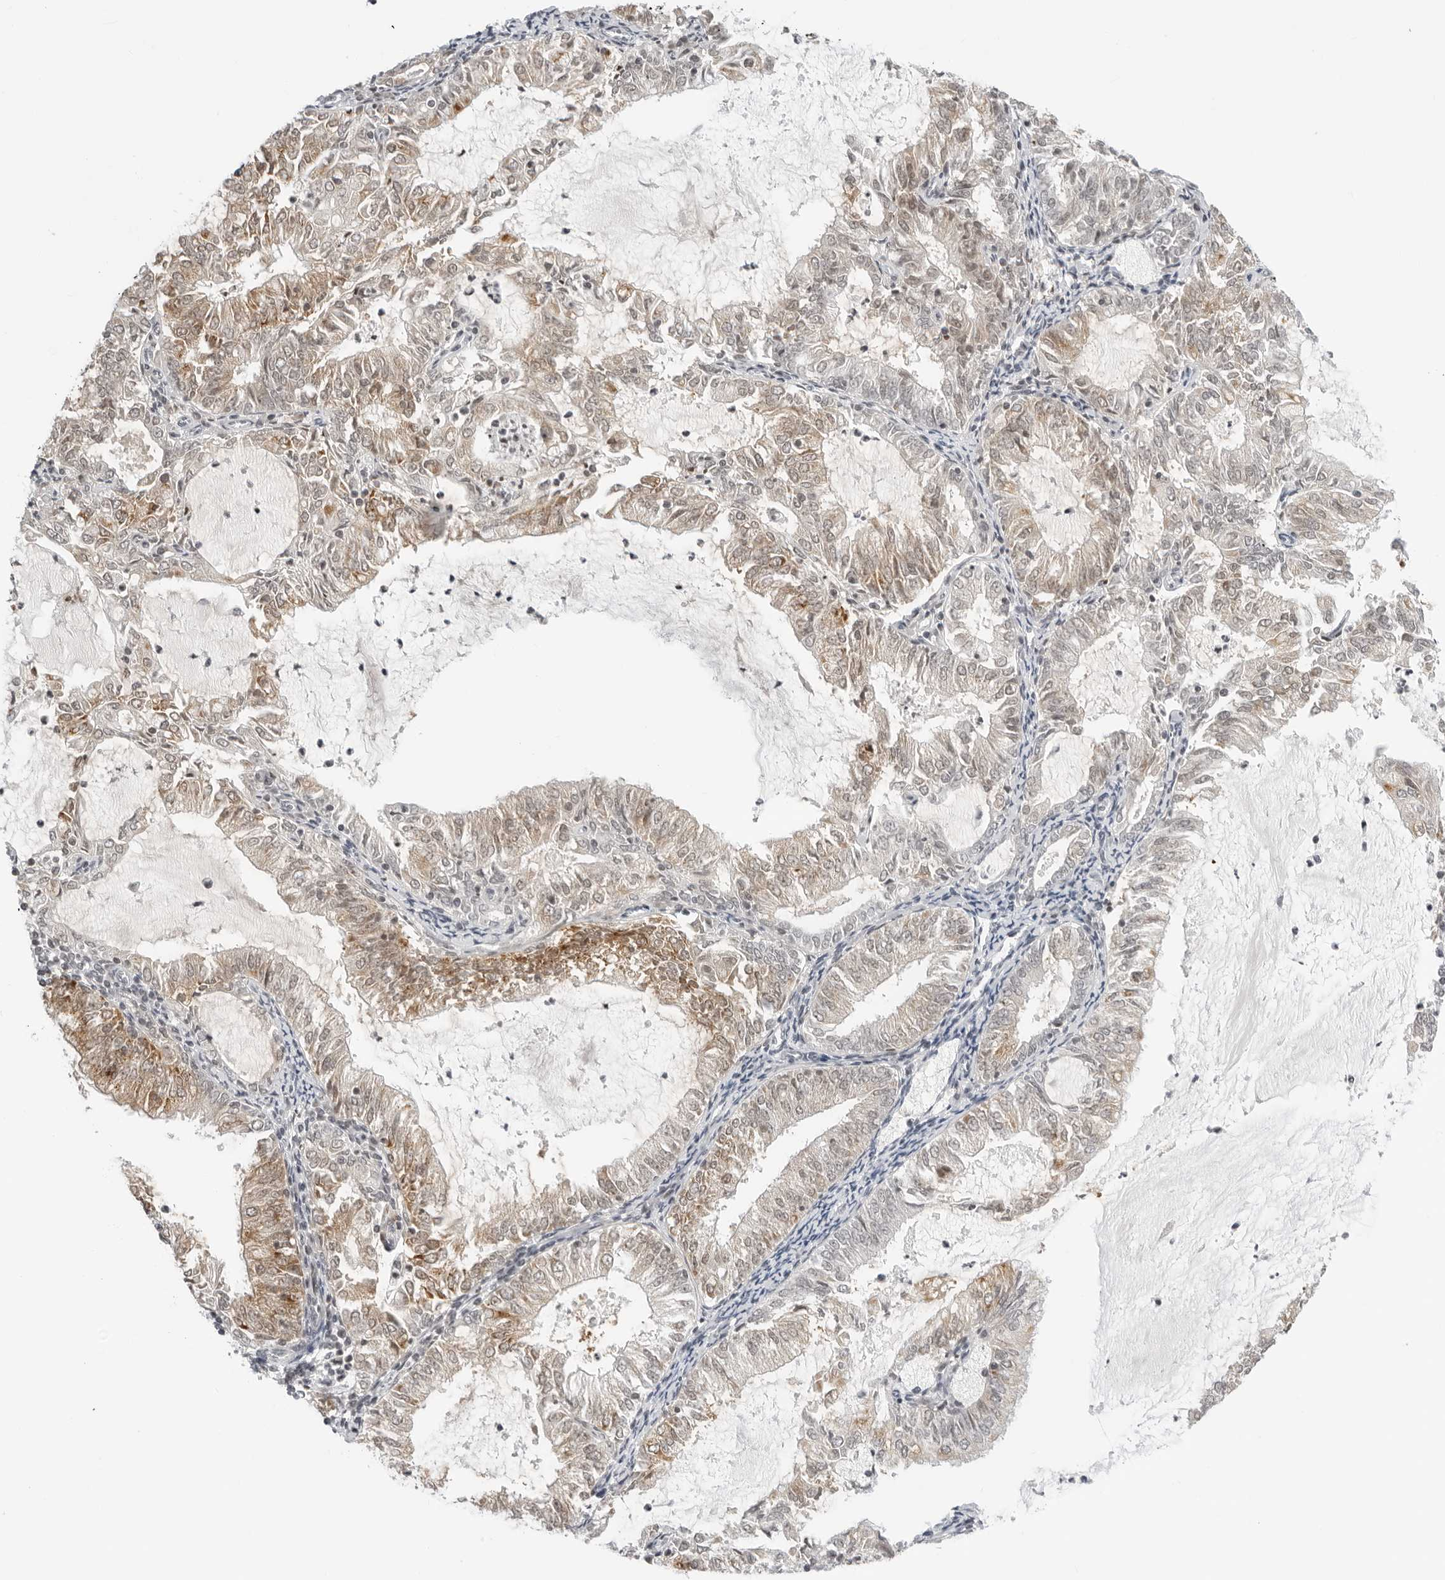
{"staining": {"intensity": "moderate", "quantity": "<25%", "location": "cytoplasmic/membranous"}, "tissue": "endometrial cancer", "cell_type": "Tumor cells", "image_type": "cancer", "snomed": [{"axis": "morphology", "description": "Adenocarcinoma, NOS"}, {"axis": "topography", "description": "Endometrium"}], "caption": "Immunohistochemical staining of adenocarcinoma (endometrial) exhibits moderate cytoplasmic/membranous protein expression in approximately <25% of tumor cells.", "gene": "MSH6", "patient": {"sex": "female", "age": 57}}